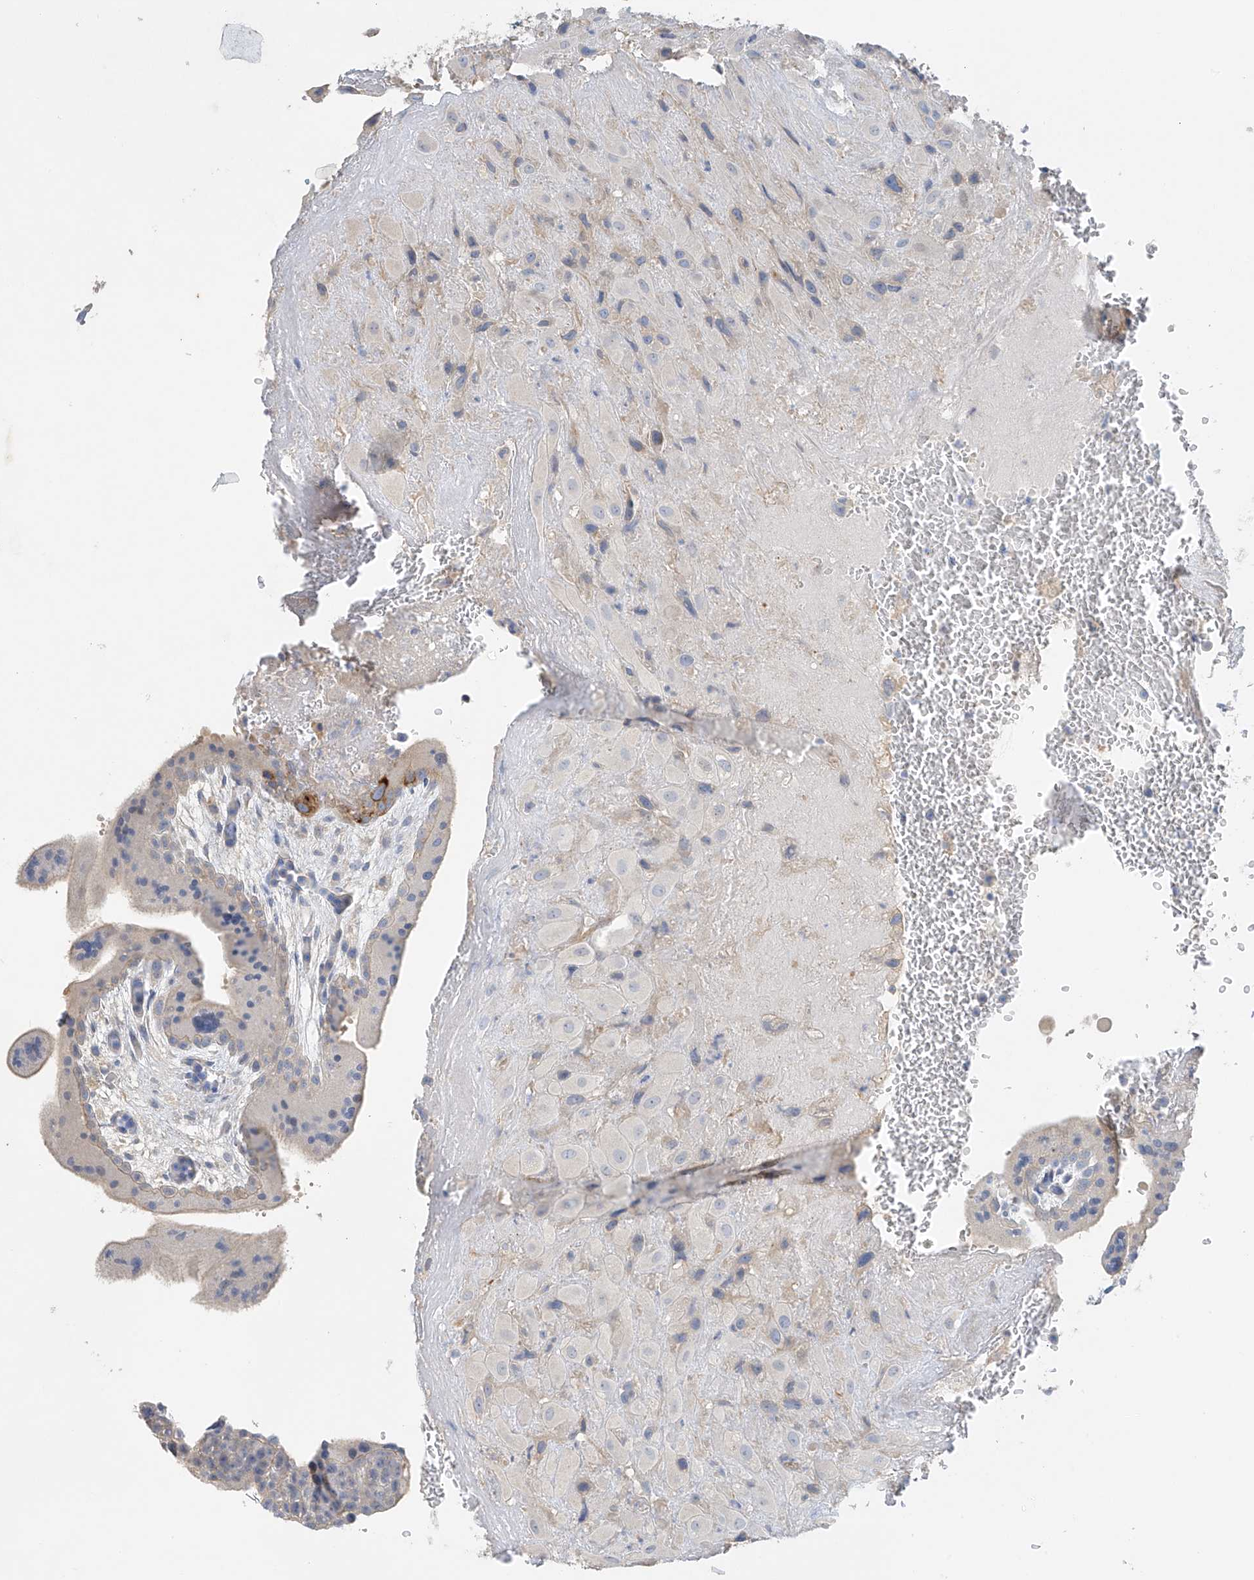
{"staining": {"intensity": "weak", "quantity": "<25%", "location": "cytoplasmic/membranous"}, "tissue": "placenta", "cell_type": "Decidual cells", "image_type": "normal", "snomed": [{"axis": "morphology", "description": "Normal tissue, NOS"}, {"axis": "topography", "description": "Placenta"}], "caption": "Immunohistochemistry micrograph of unremarkable placenta stained for a protein (brown), which exhibits no positivity in decidual cells. (Stains: DAB immunohistochemistry with hematoxylin counter stain, Microscopy: brightfield microscopy at high magnification).", "gene": "PRSS12", "patient": {"sex": "female", "age": 35}}